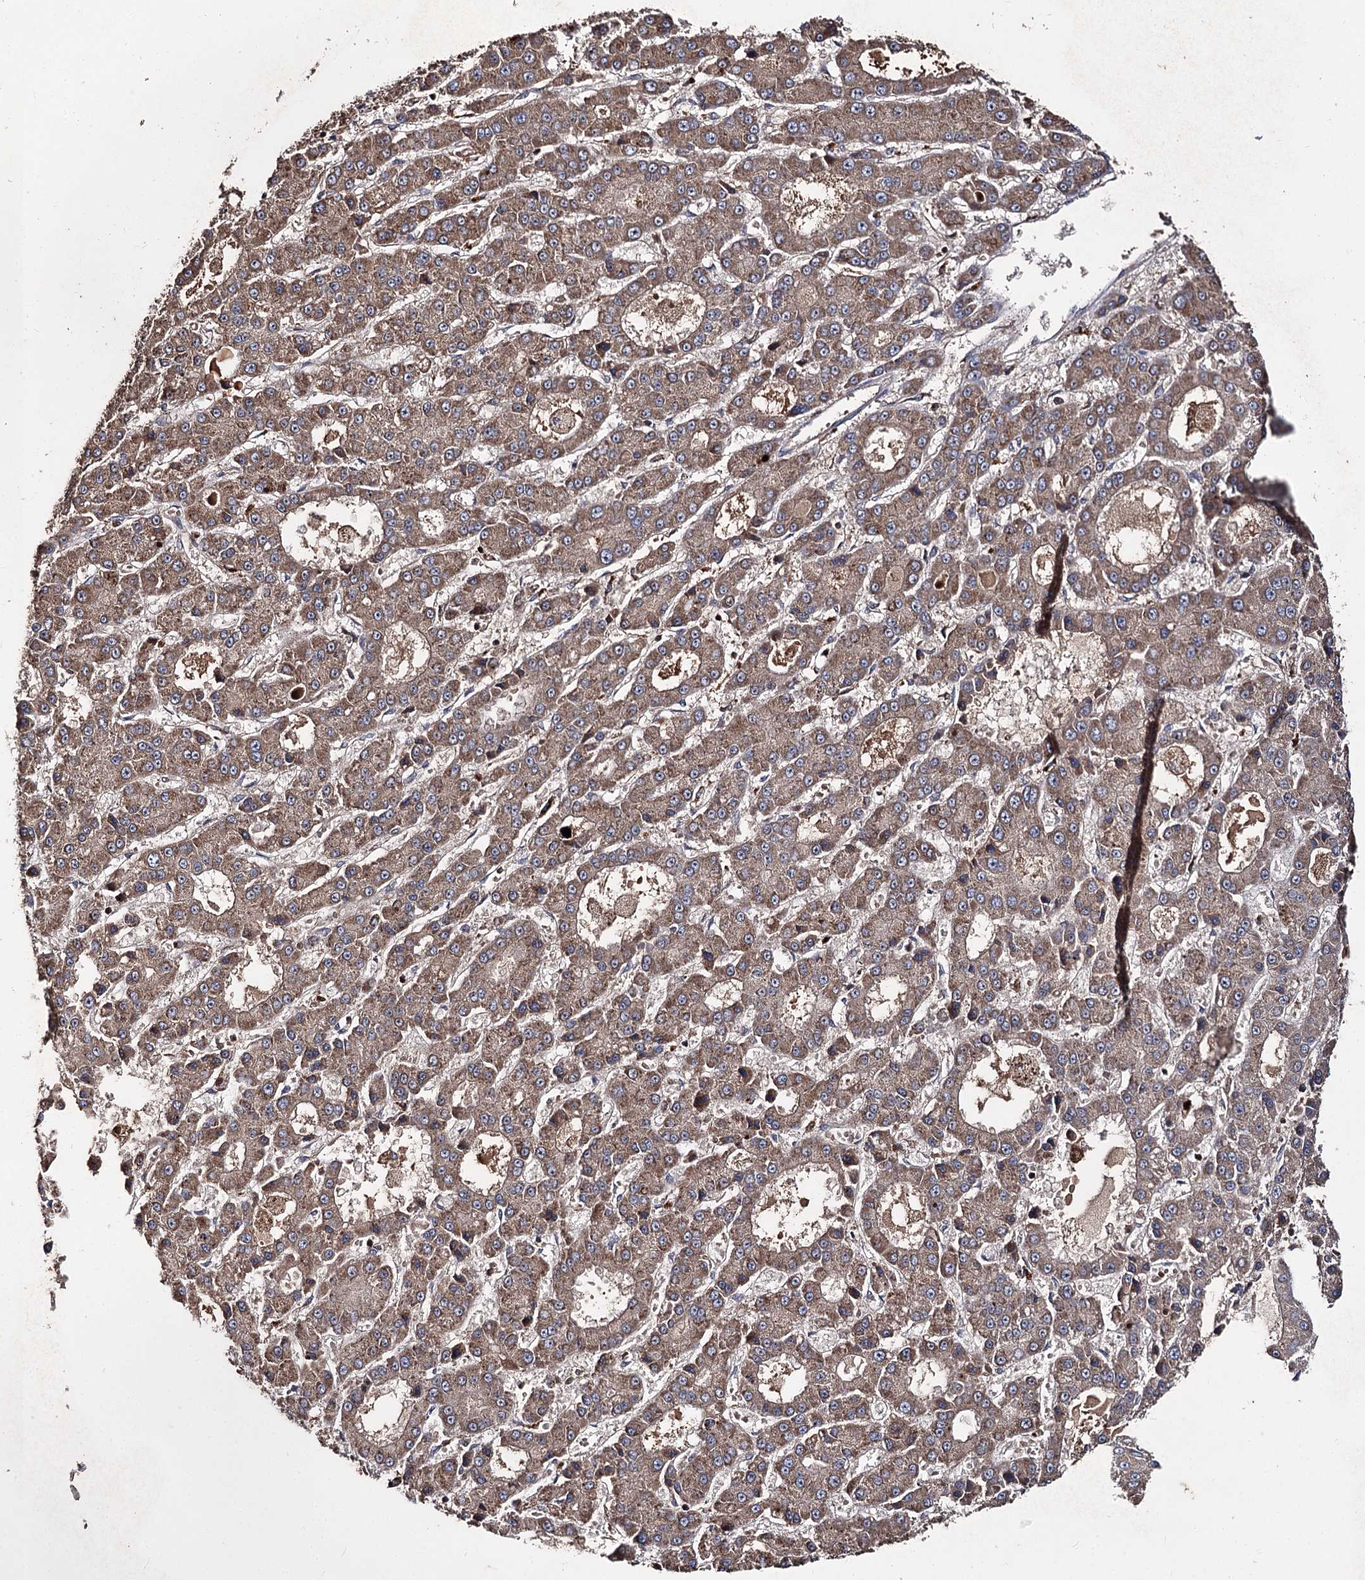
{"staining": {"intensity": "moderate", "quantity": ">75%", "location": "cytoplasmic/membranous"}, "tissue": "liver cancer", "cell_type": "Tumor cells", "image_type": "cancer", "snomed": [{"axis": "morphology", "description": "Carcinoma, Hepatocellular, NOS"}, {"axis": "topography", "description": "Liver"}], "caption": "Liver cancer stained for a protein (brown) exhibits moderate cytoplasmic/membranous positive expression in about >75% of tumor cells.", "gene": "FAM53B", "patient": {"sex": "male", "age": 70}}